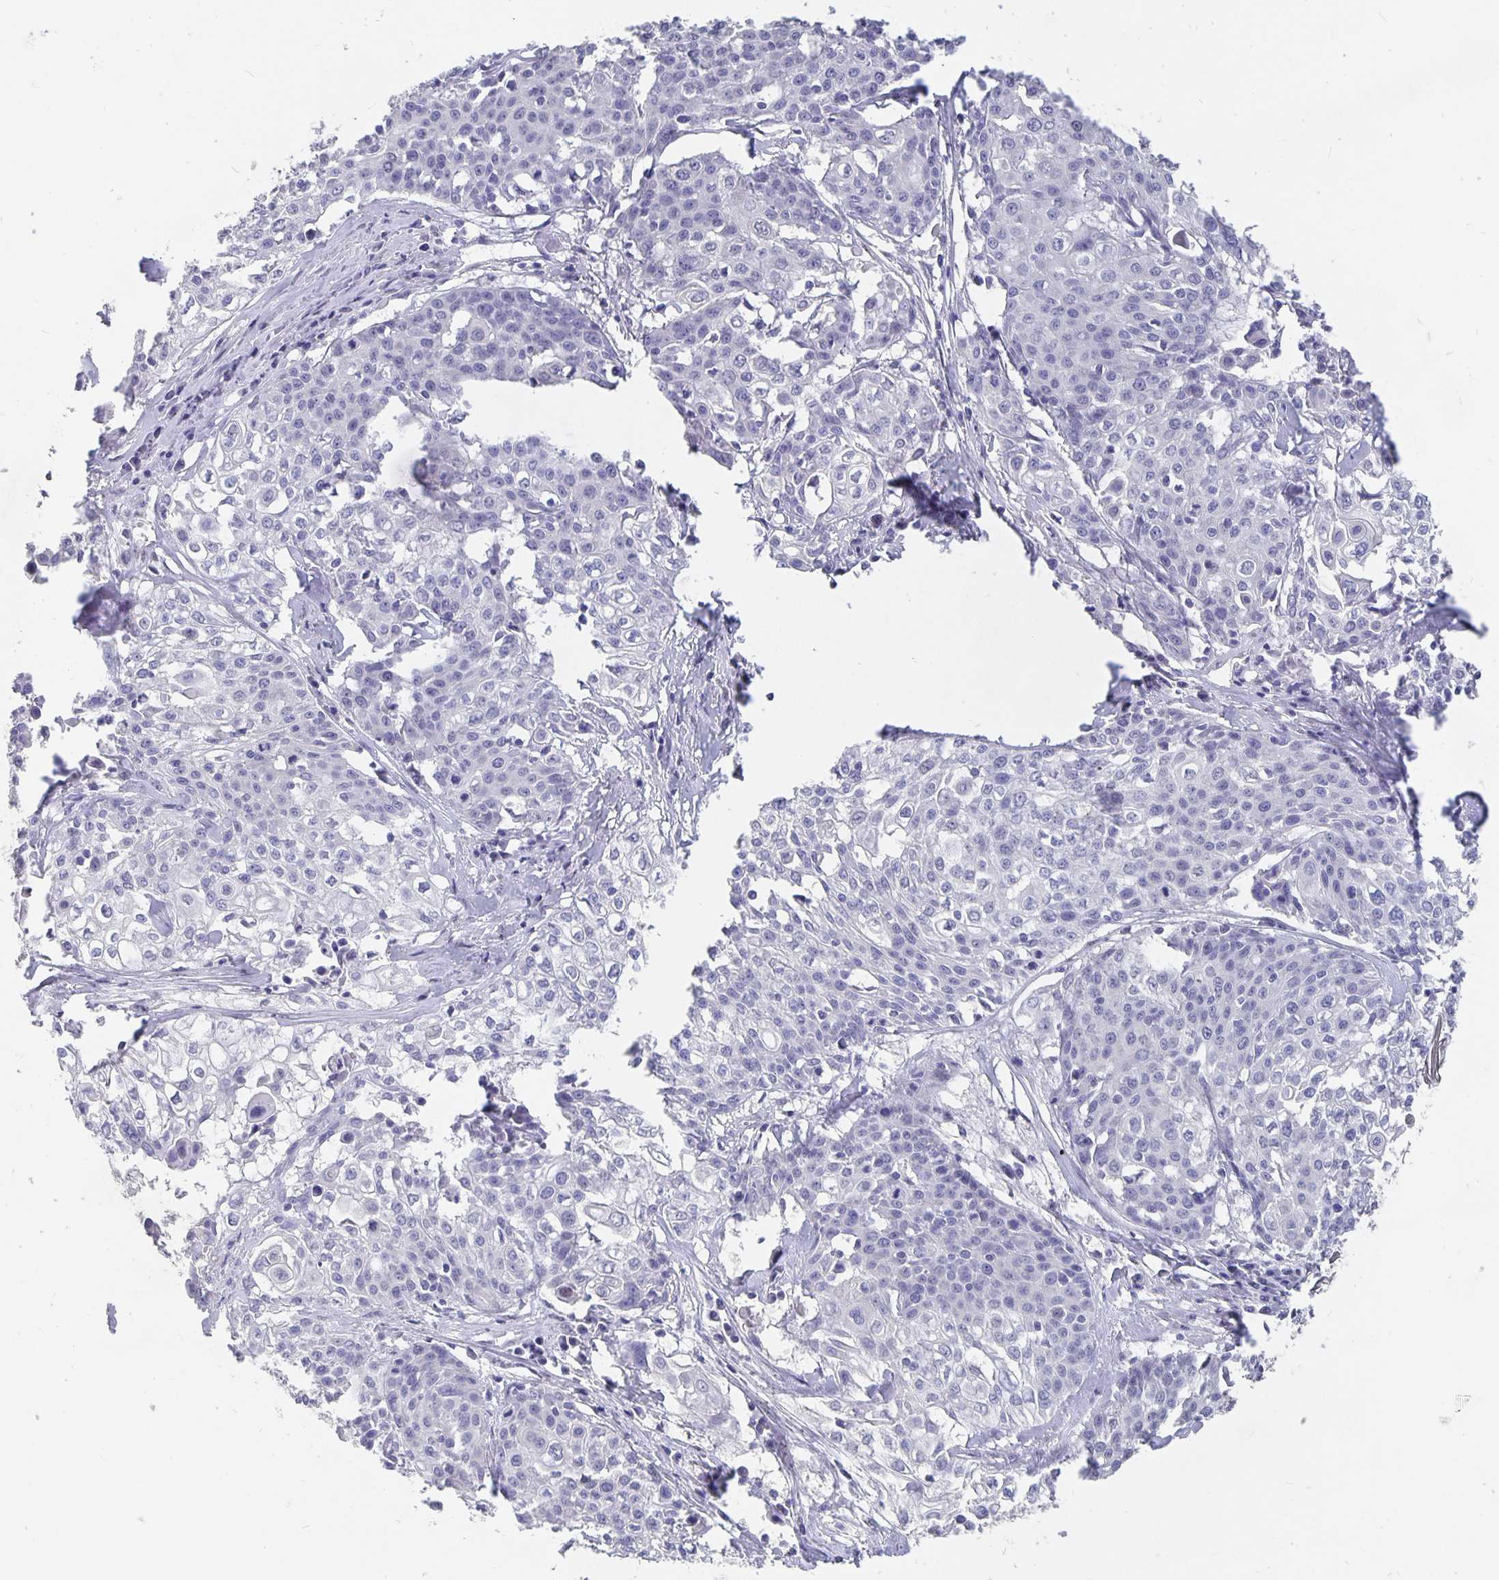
{"staining": {"intensity": "negative", "quantity": "none", "location": "none"}, "tissue": "cervical cancer", "cell_type": "Tumor cells", "image_type": "cancer", "snomed": [{"axis": "morphology", "description": "Squamous cell carcinoma, NOS"}, {"axis": "topography", "description": "Cervix"}], "caption": "Tumor cells show no significant protein positivity in cervical squamous cell carcinoma.", "gene": "SMOC1", "patient": {"sex": "female", "age": 39}}